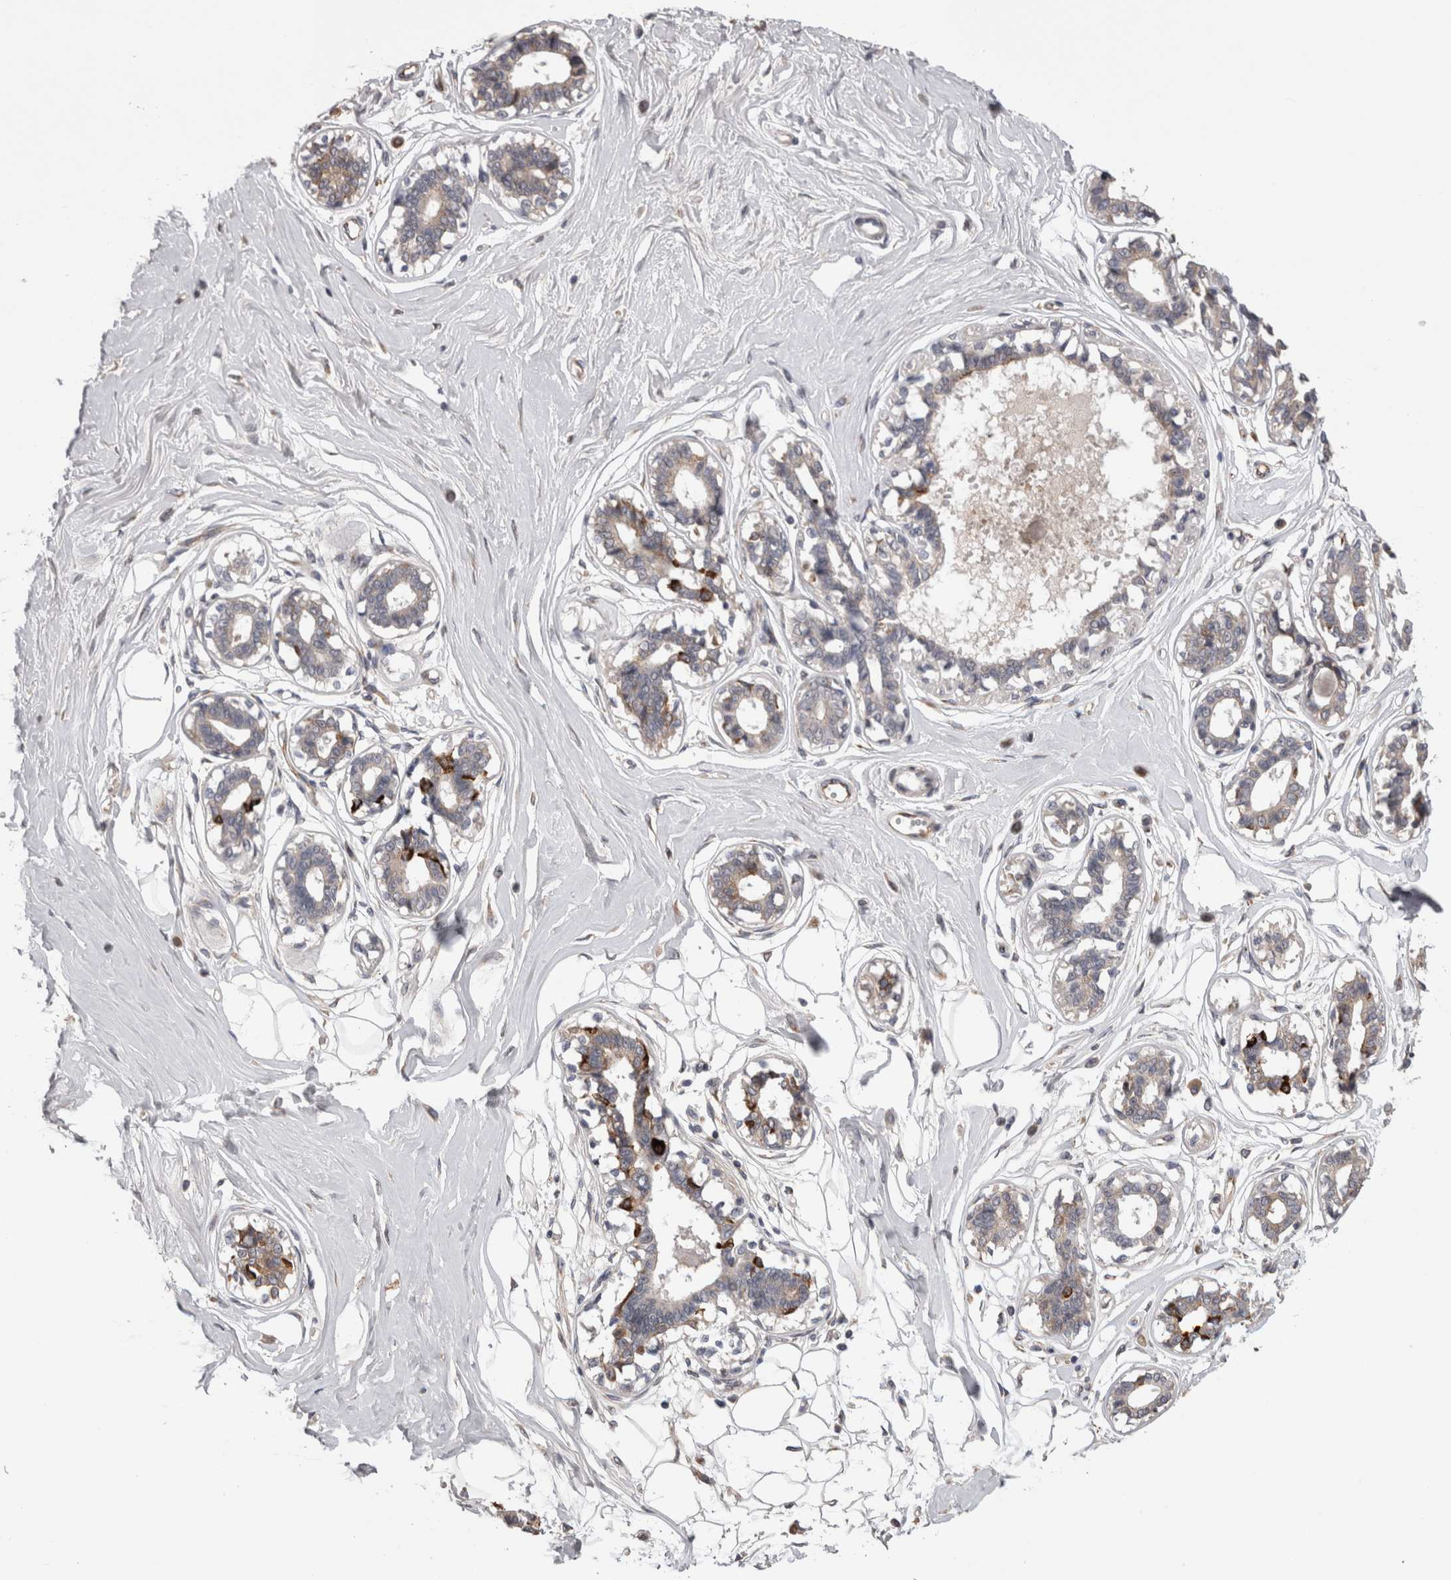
{"staining": {"intensity": "negative", "quantity": "none", "location": "none"}, "tissue": "breast", "cell_type": "Adipocytes", "image_type": "normal", "snomed": [{"axis": "morphology", "description": "Normal tissue, NOS"}, {"axis": "topography", "description": "Breast"}], "caption": "High magnification brightfield microscopy of normal breast stained with DAB (3,3'-diaminobenzidine) (brown) and counterstained with hematoxylin (blue): adipocytes show no significant staining. (Brightfield microscopy of DAB (3,3'-diaminobenzidine) IHC at high magnification).", "gene": "STC1", "patient": {"sex": "female", "age": 45}}